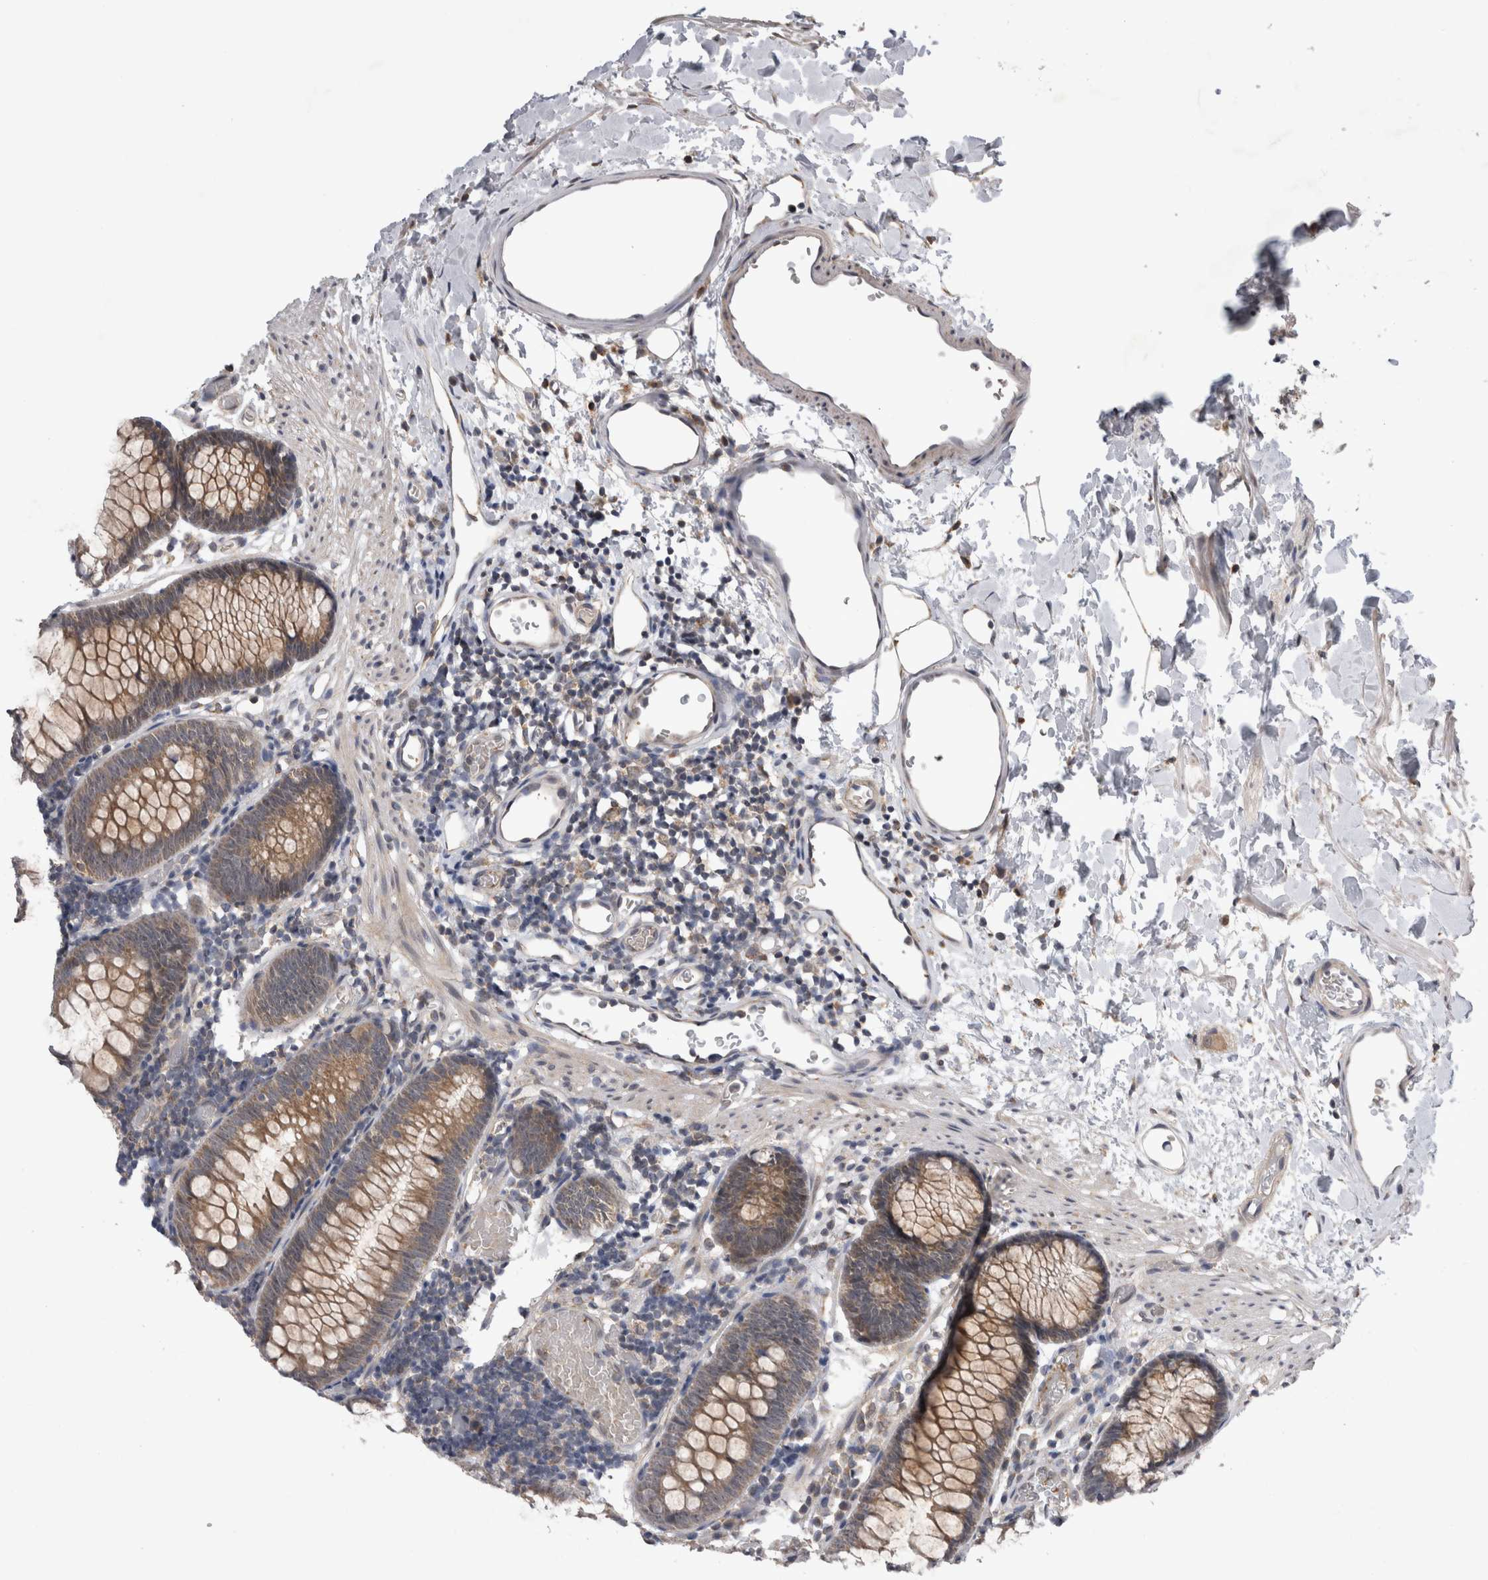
{"staining": {"intensity": "weak", "quantity": "25%-75%", "location": "cytoplasmic/membranous"}, "tissue": "colon", "cell_type": "Endothelial cells", "image_type": "normal", "snomed": [{"axis": "morphology", "description": "Normal tissue, NOS"}, {"axis": "topography", "description": "Colon"}], "caption": "Immunohistochemistry (IHC) (DAB (3,3'-diaminobenzidine)) staining of normal colon reveals weak cytoplasmic/membranous protein expression in about 25%-75% of endothelial cells.", "gene": "ARHGAP29", "patient": {"sex": "male", "age": 14}}